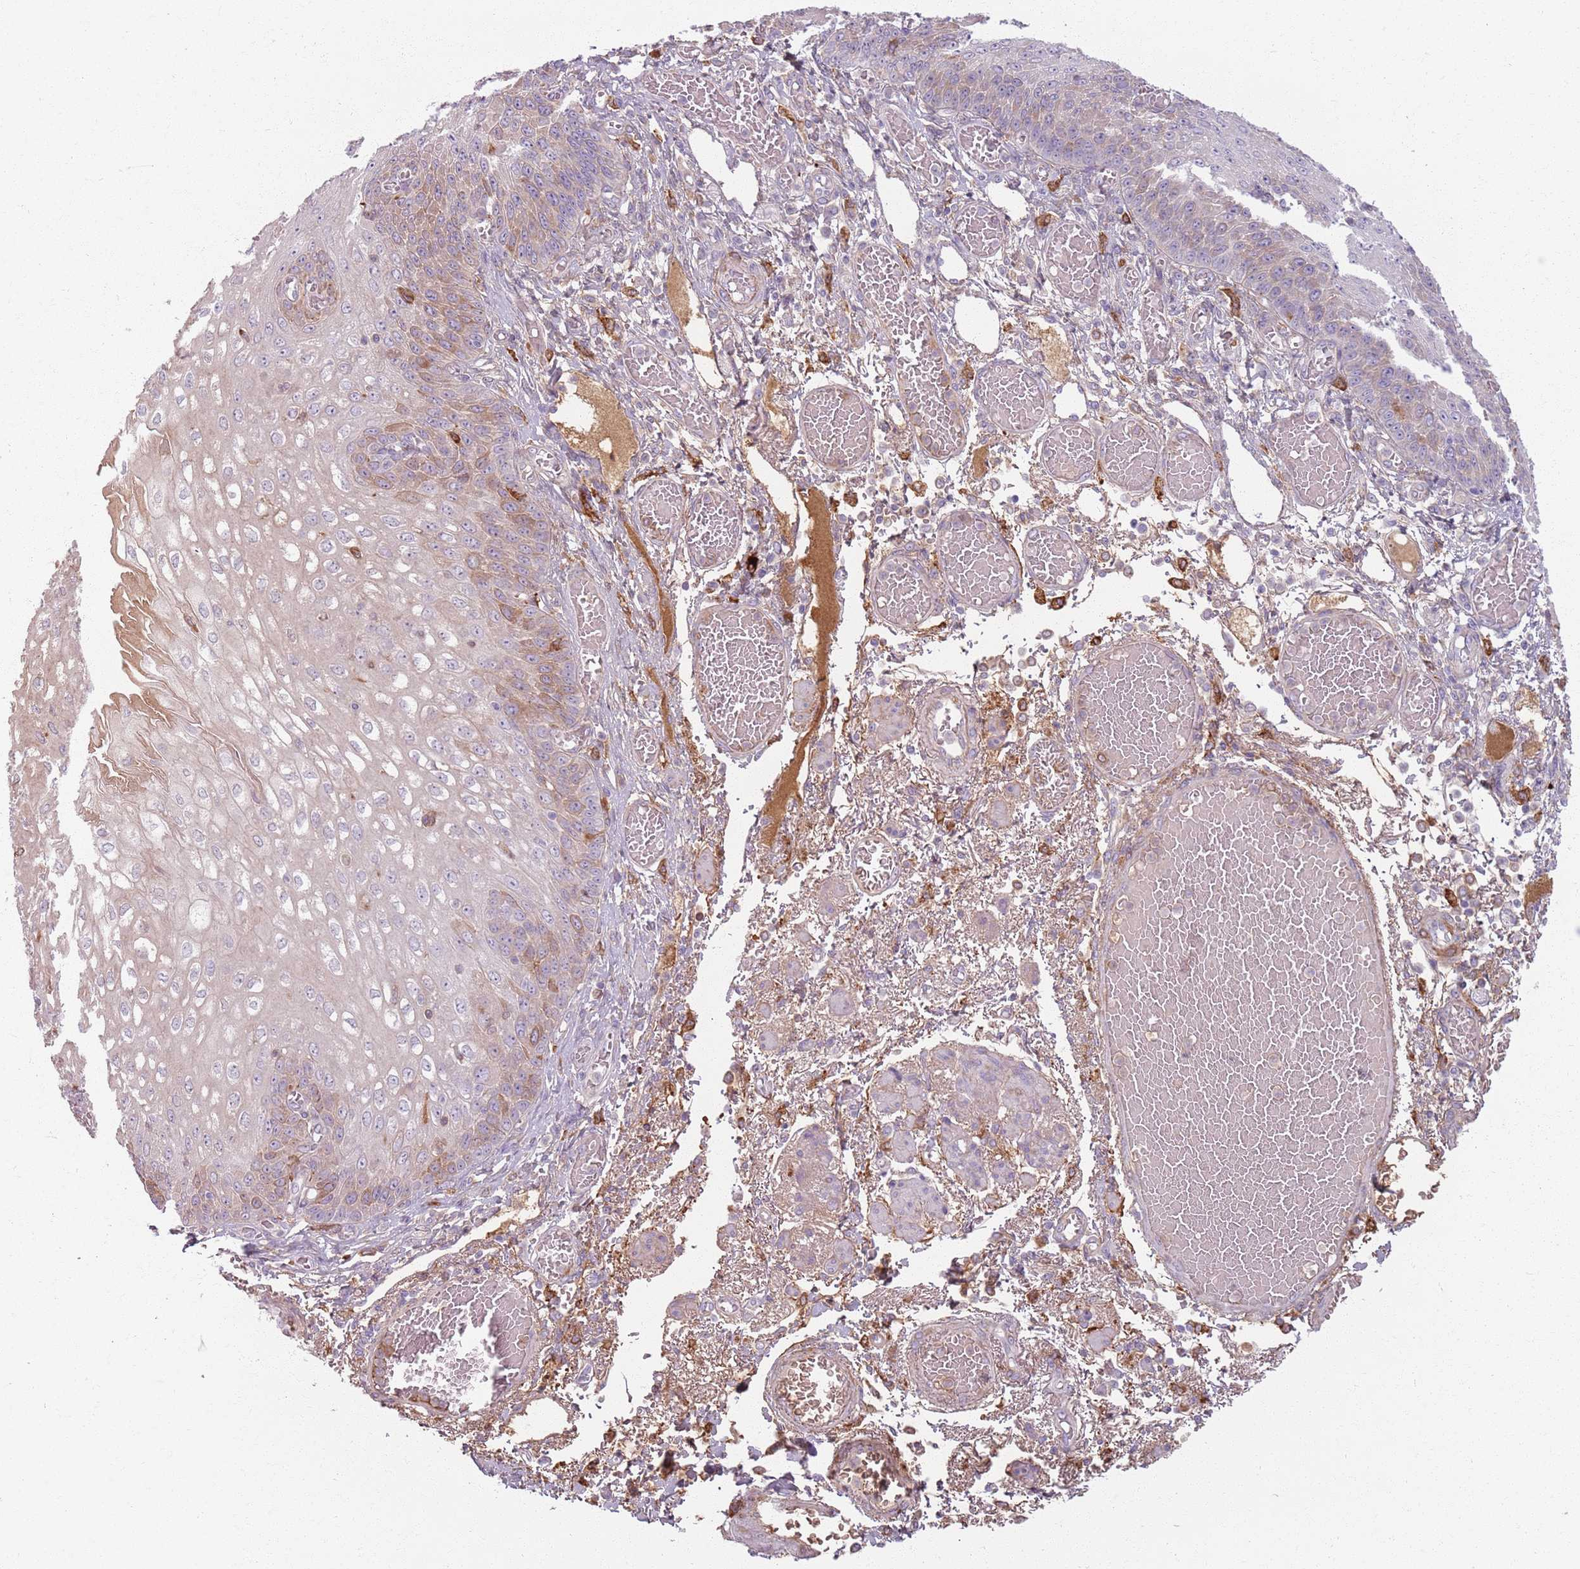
{"staining": {"intensity": "weak", "quantity": "<25%", "location": "cytoplasmic/membranous"}, "tissue": "esophagus", "cell_type": "Squamous epithelial cells", "image_type": "normal", "snomed": [{"axis": "morphology", "description": "Normal tissue, NOS"}, {"axis": "topography", "description": "Esophagus"}], "caption": "This is an IHC micrograph of benign esophagus. There is no expression in squamous epithelial cells.", "gene": "COLGALT1", "patient": {"sex": "male", "age": 81}}